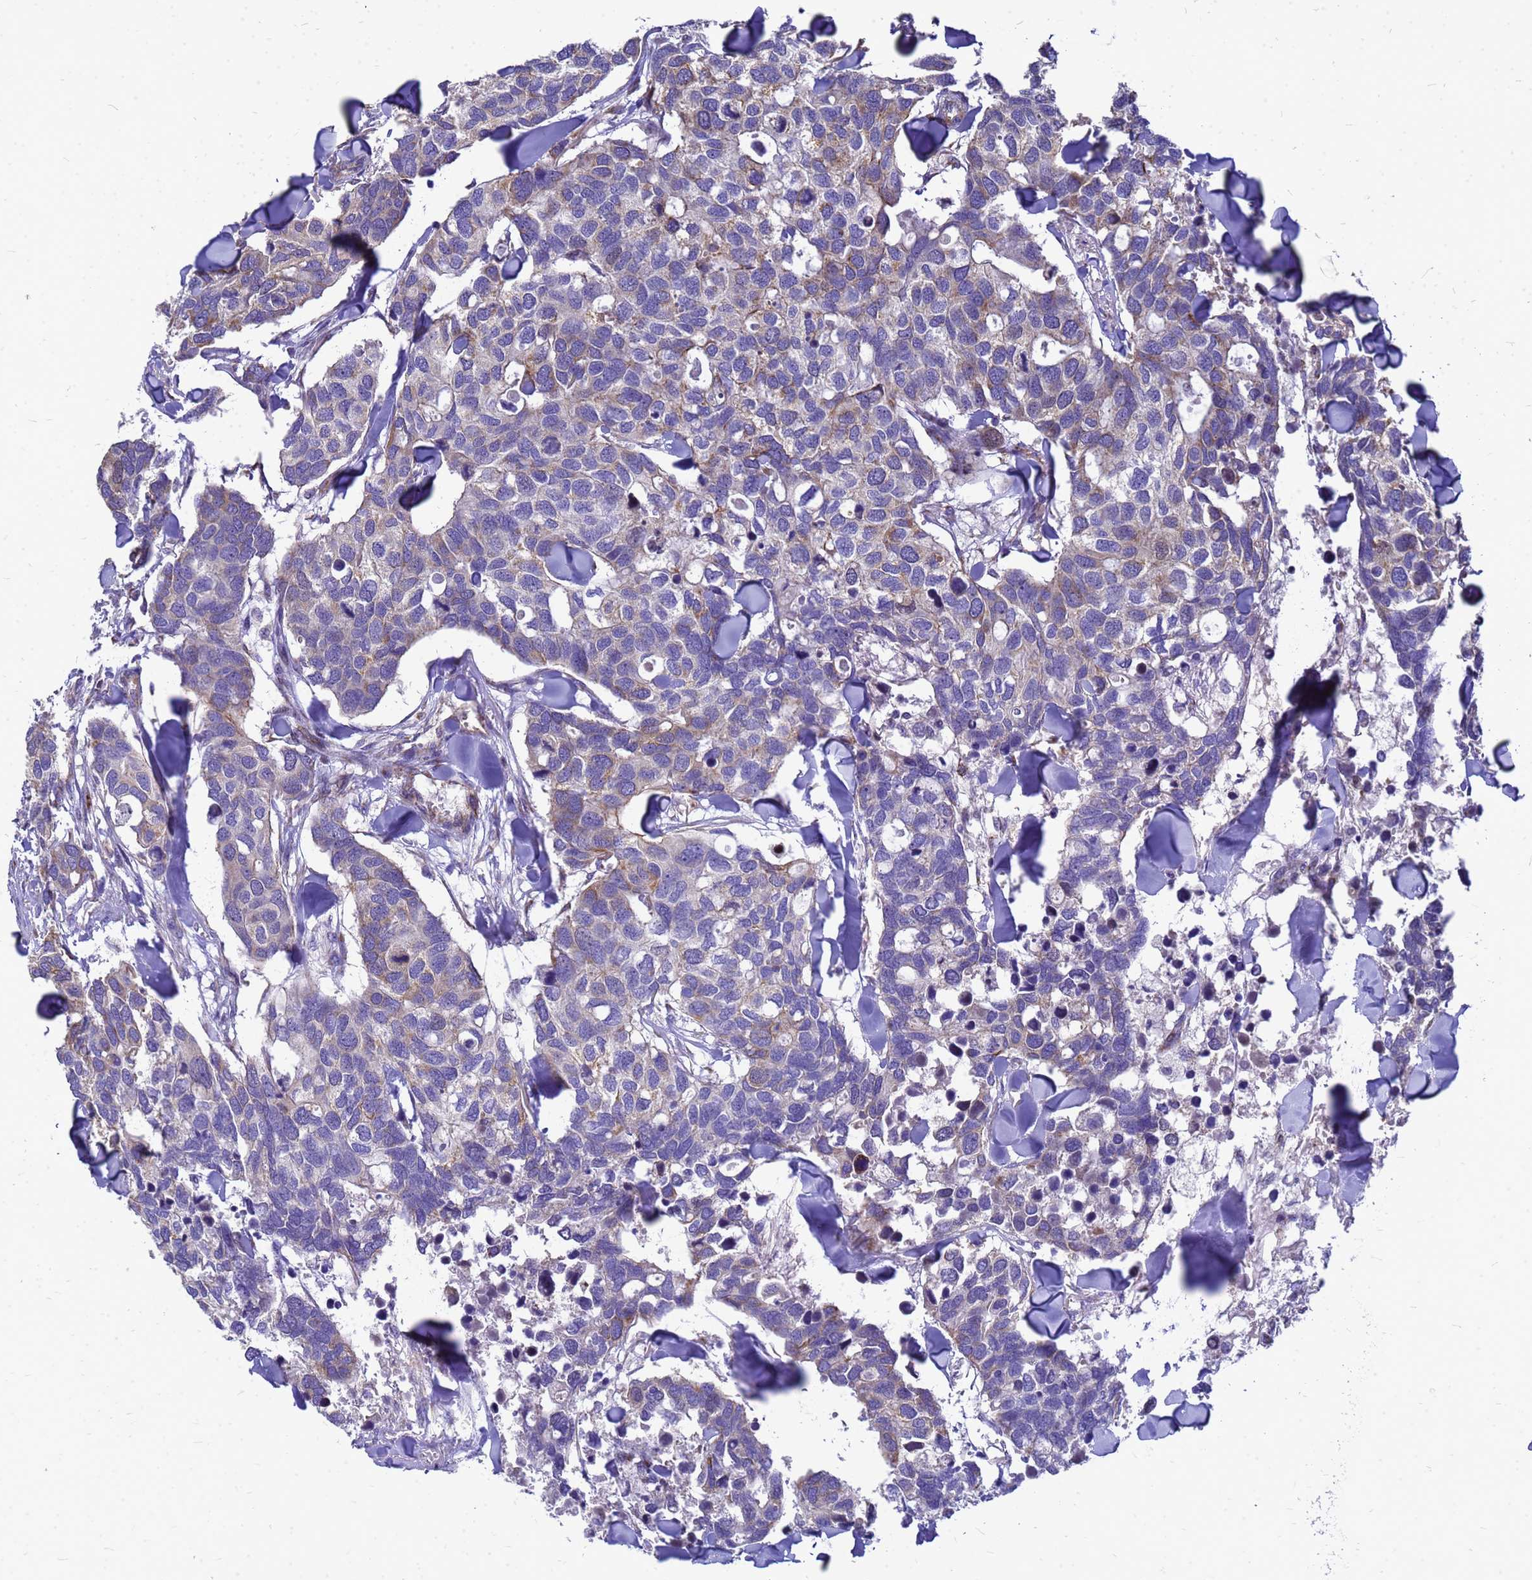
{"staining": {"intensity": "moderate", "quantity": "<25%", "location": "cytoplasmic/membranous"}, "tissue": "breast cancer", "cell_type": "Tumor cells", "image_type": "cancer", "snomed": [{"axis": "morphology", "description": "Duct carcinoma"}, {"axis": "topography", "description": "Breast"}], "caption": "Breast infiltrating ductal carcinoma was stained to show a protein in brown. There is low levels of moderate cytoplasmic/membranous positivity in approximately <25% of tumor cells. The staining was performed using DAB (3,3'-diaminobenzidine) to visualize the protein expression in brown, while the nuclei were stained in blue with hematoxylin (Magnification: 20x).", "gene": "CMC4", "patient": {"sex": "female", "age": 83}}